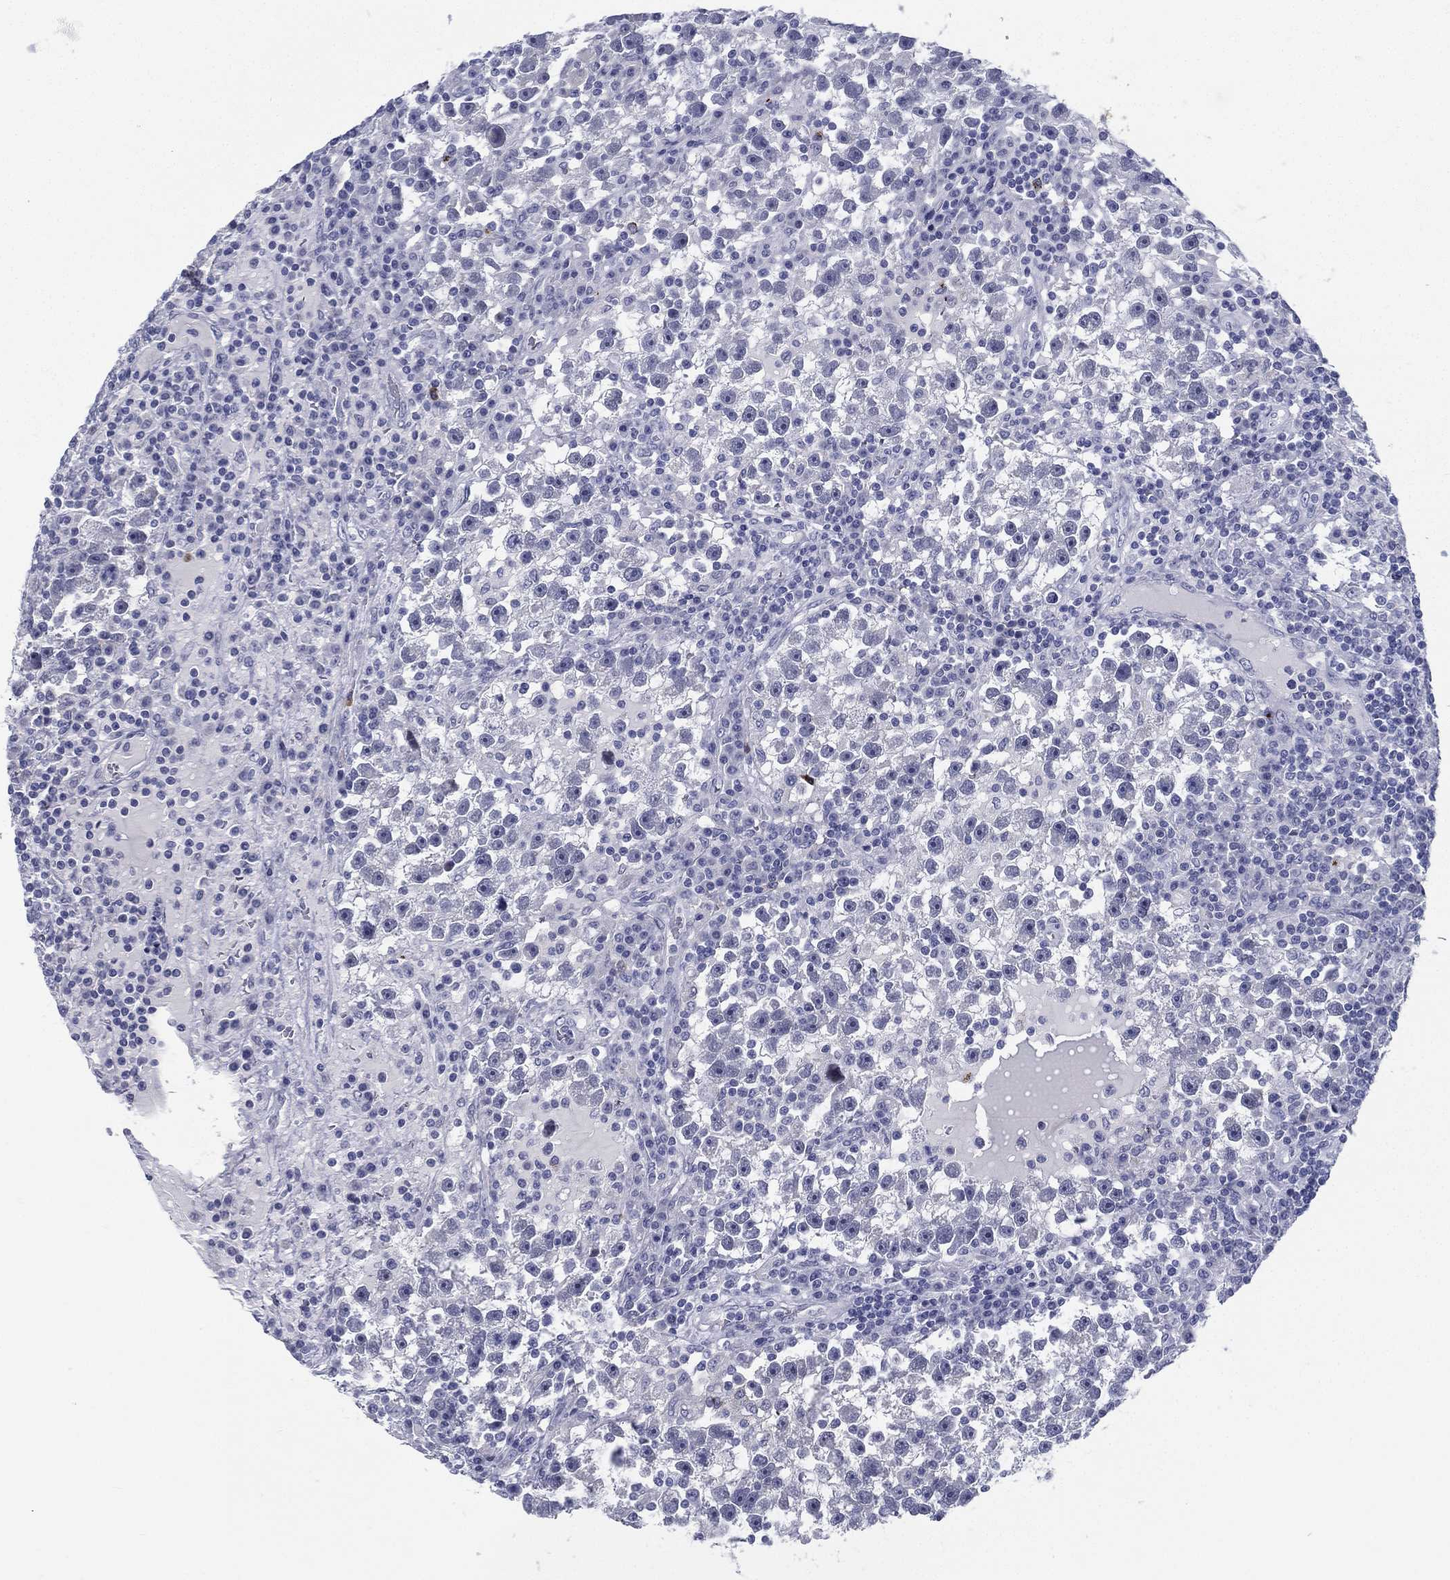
{"staining": {"intensity": "negative", "quantity": "none", "location": "none"}, "tissue": "testis cancer", "cell_type": "Tumor cells", "image_type": "cancer", "snomed": [{"axis": "morphology", "description": "Seminoma, NOS"}, {"axis": "topography", "description": "Testis"}], "caption": "Human testis cancer (seminoma) stained for a protein using immunohistochemistry (IHC) reveals no expression in tumor cells.", "gene": "RSPH4A", "patient": {"sex": "male", "age": 47}}